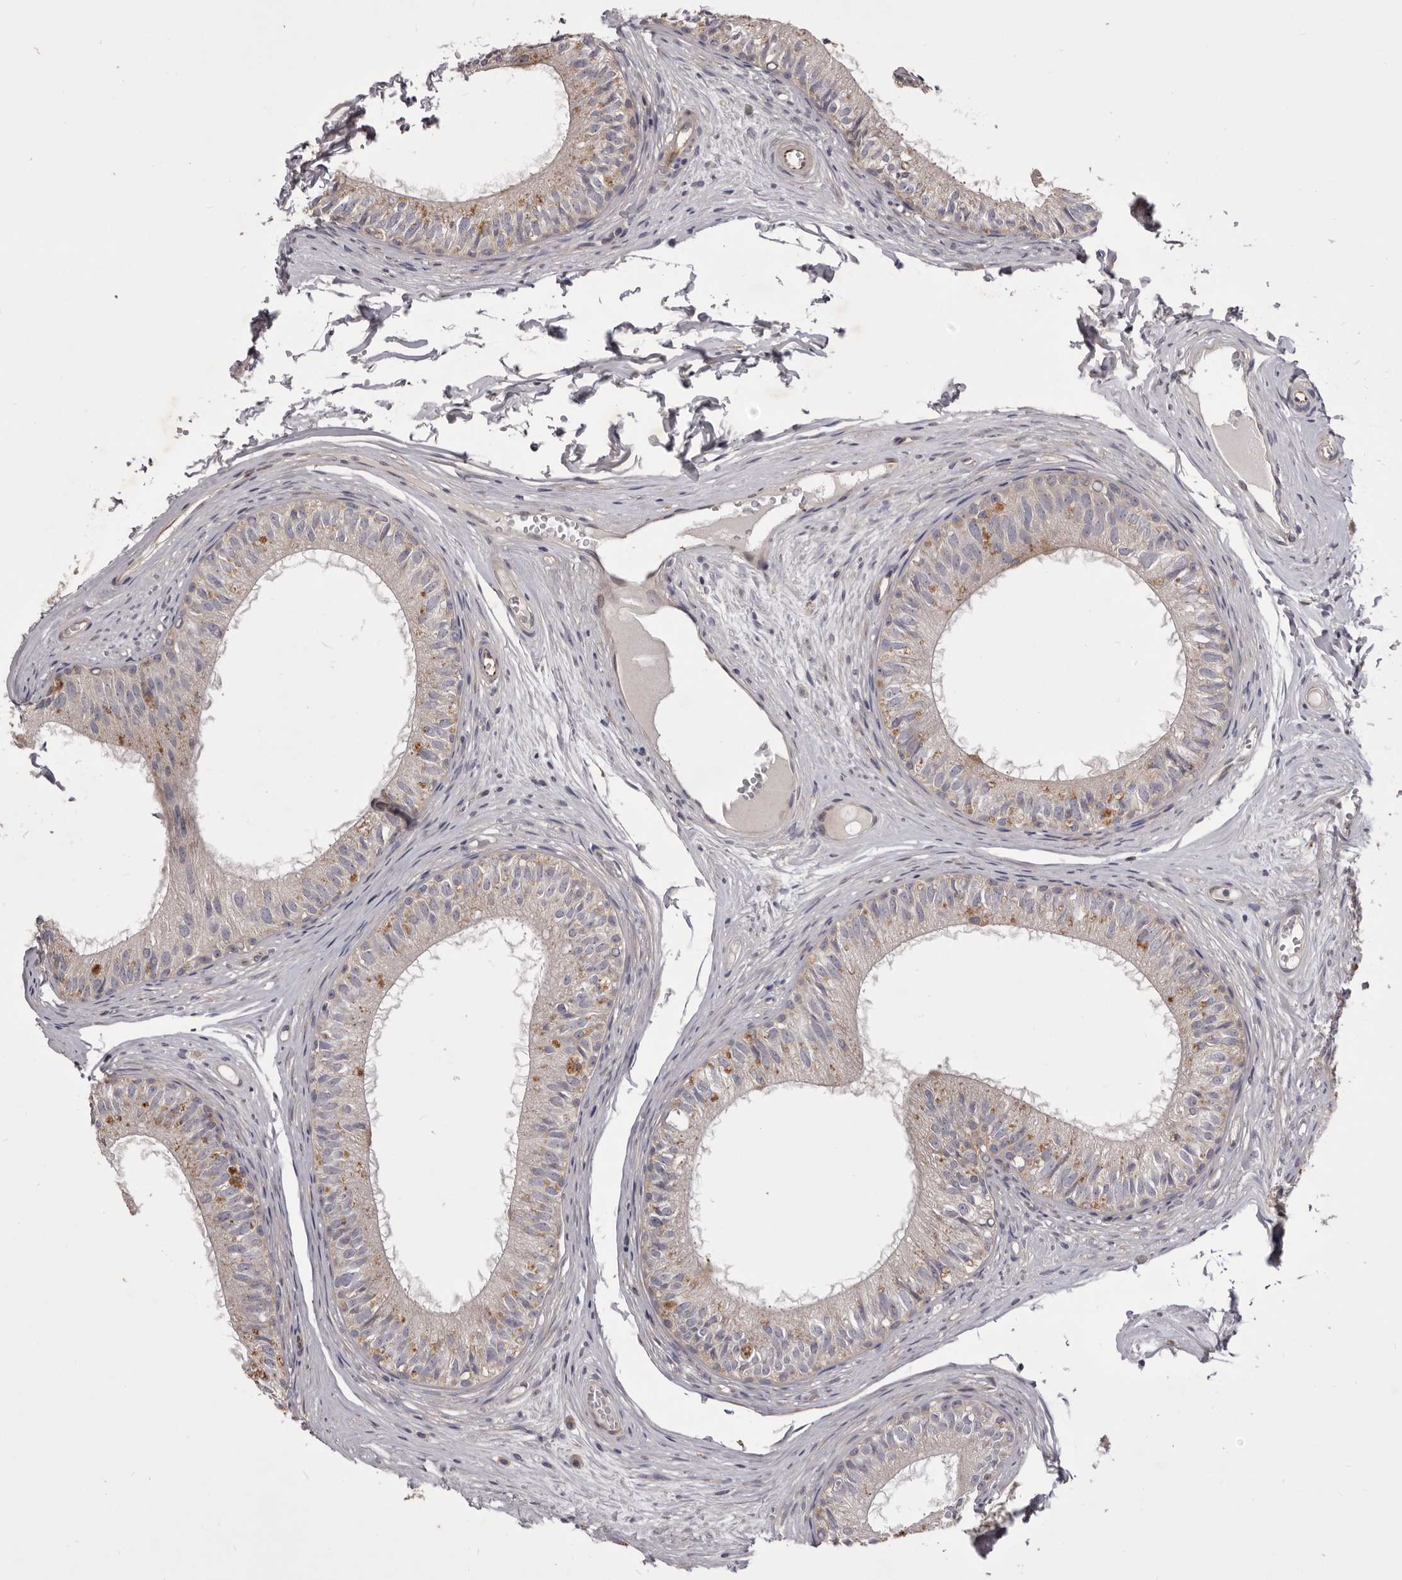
{"staining": {"intensity": "negative", "quantity": "none", "location": "none"}, "tissue": "epididymis", "cell_type": "Glandular cells", "image_type": "normal", "snomed": [{"axis": "morphology", "description": "Normal tissue, NOS"}, {"axis": "morphology", "description": "Seminoma in situ"}, {"axis": "topography", "description": "Testis"}, {"axis": "topography", "description": "Epididymis"}], "caption": "A histopathology image of epididymis stained for a protein displays no brown staining in glandular cells.", "gene": "PNRC1", "patient": {"sex": "male", "age": 28}}